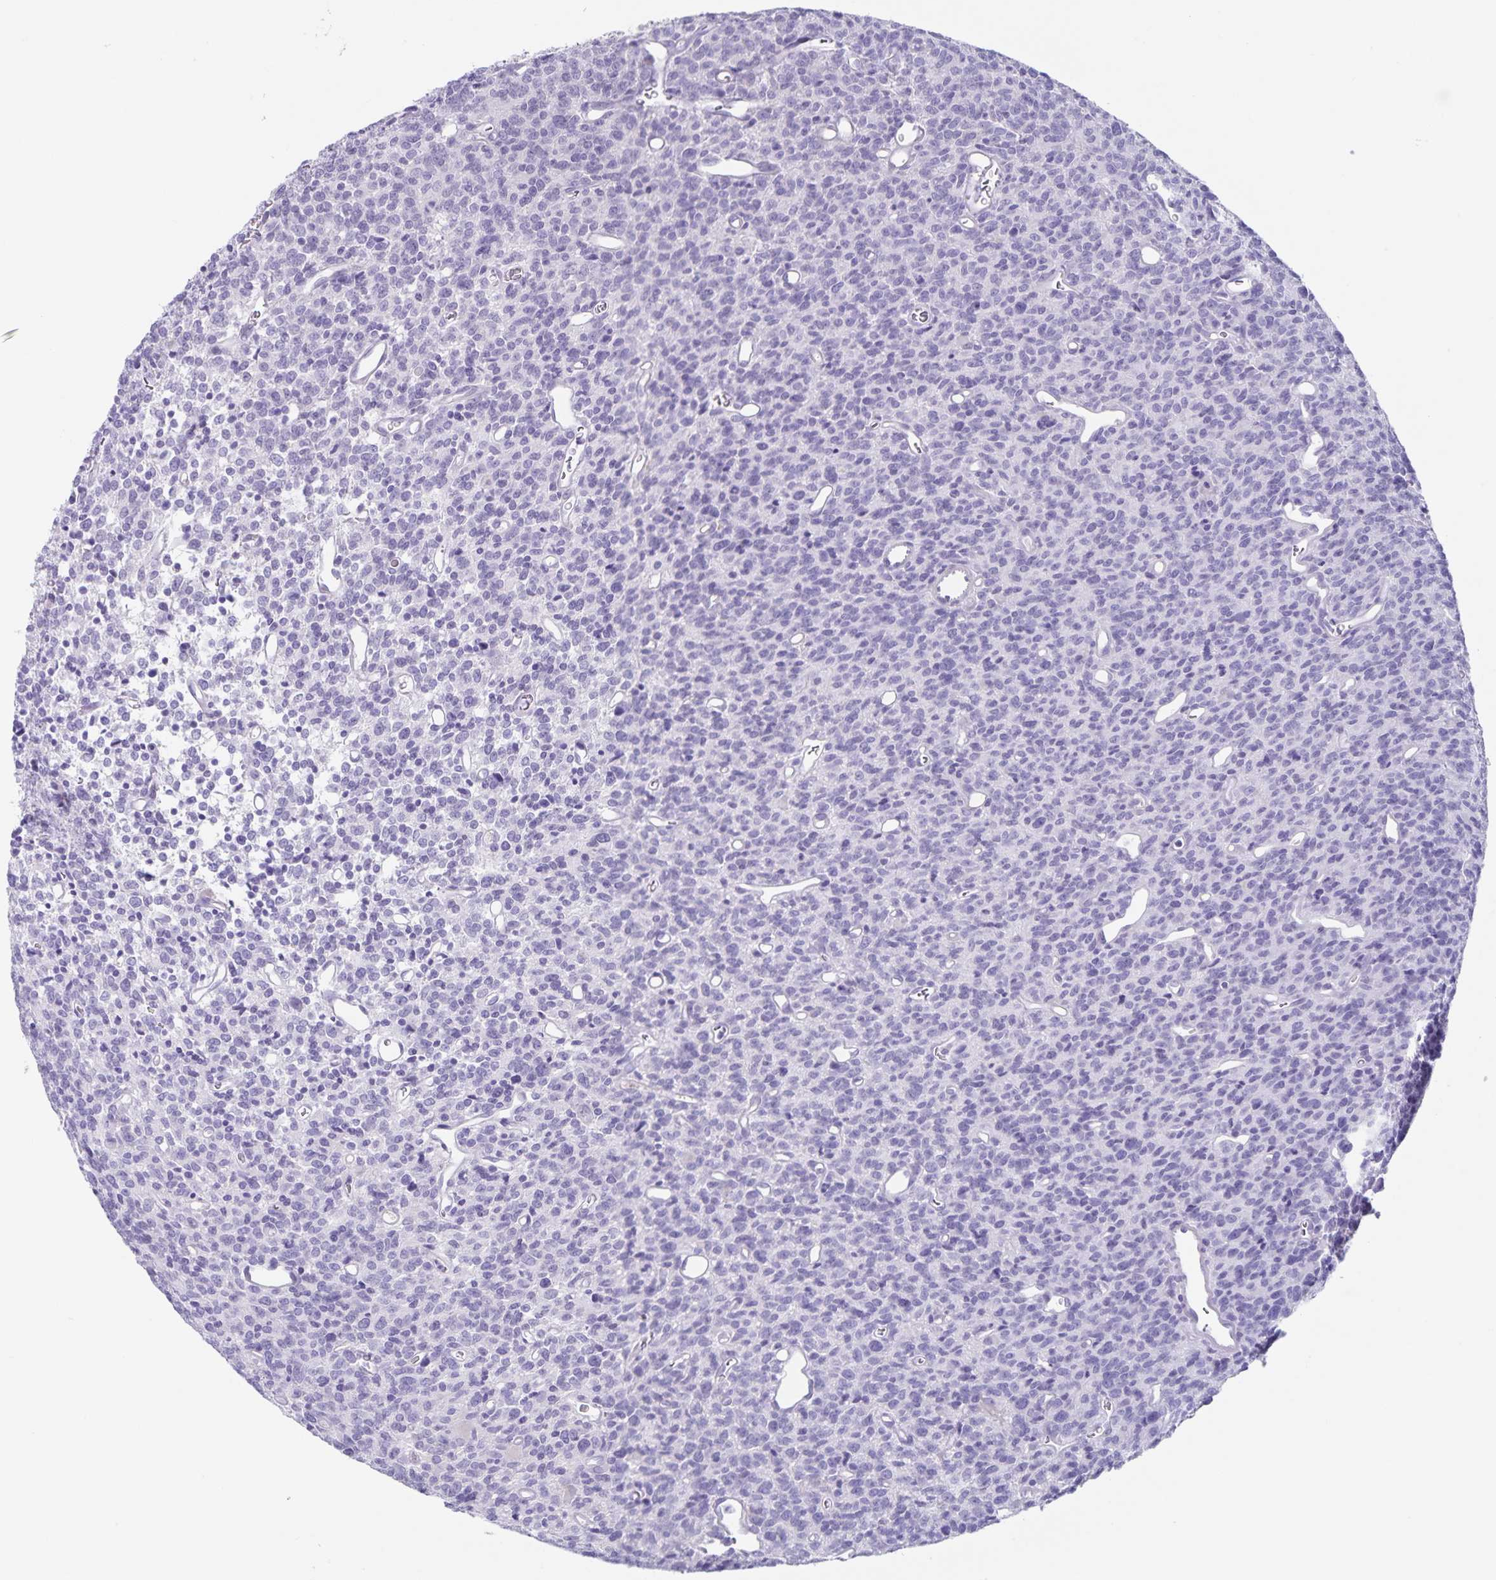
{"staining": {"intensity": "negative", "quantity": "none", "location": "none"}, "tissue": "glioma", "cell_type": "Tumor cells", "image_type": "cancer", "snomed": [{"axis": "morphology", "description": "Glioma, malignant, High grade"}, {"axis": "topography", "description": "Brain"}], "caption": "DAB immunohistochemical staining of malignant glioma (high-grade) shows no significant staining in tumor cells.", "gene": "C11orf42", "patient": {"sex": "male", "age": 76}}